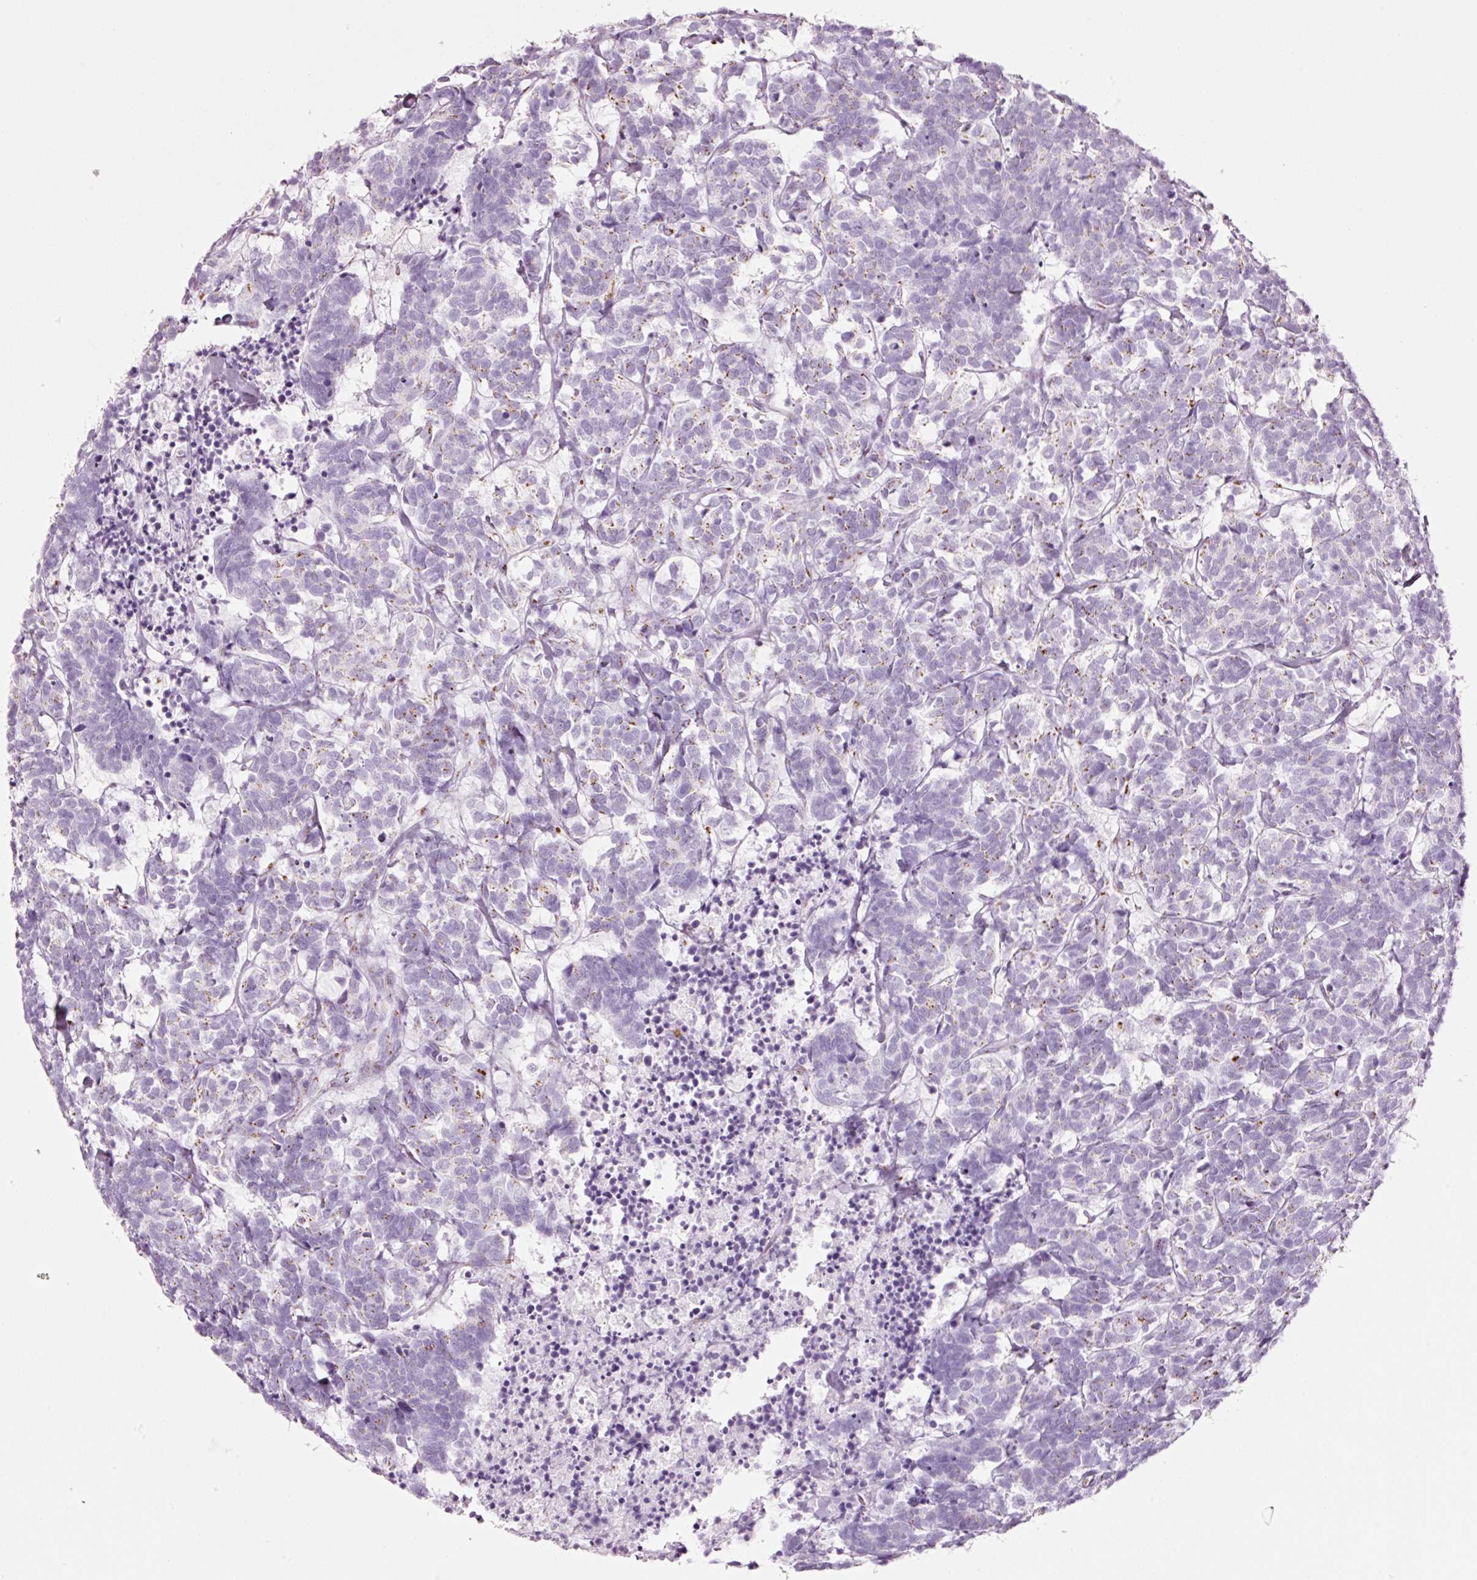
{"staining": {"intensity": "moderate", "quantity": "<25%", "location": "cytoplasmic/membranous"}, "tissue": "carcinoid", "cell_type": "Tumor cells", "image_type": "cancer", "snomed": [{"axis": "morphology", "description": "Carcinoma, NOS"}, {"axis": "morphology", "description": "Carcinoid, malignant, NOS"}, {"axis": "topography", "description": "Urinary bladder"}], "caption": "Protein positivity by immunohistochemistry (IHC) demonstrates moderate cytoplasmic/membranous positivity in about <25% of tumor cells in carcinoma.", "gene": "SDF4", "patient": {"sex": "male", "age": 57}}